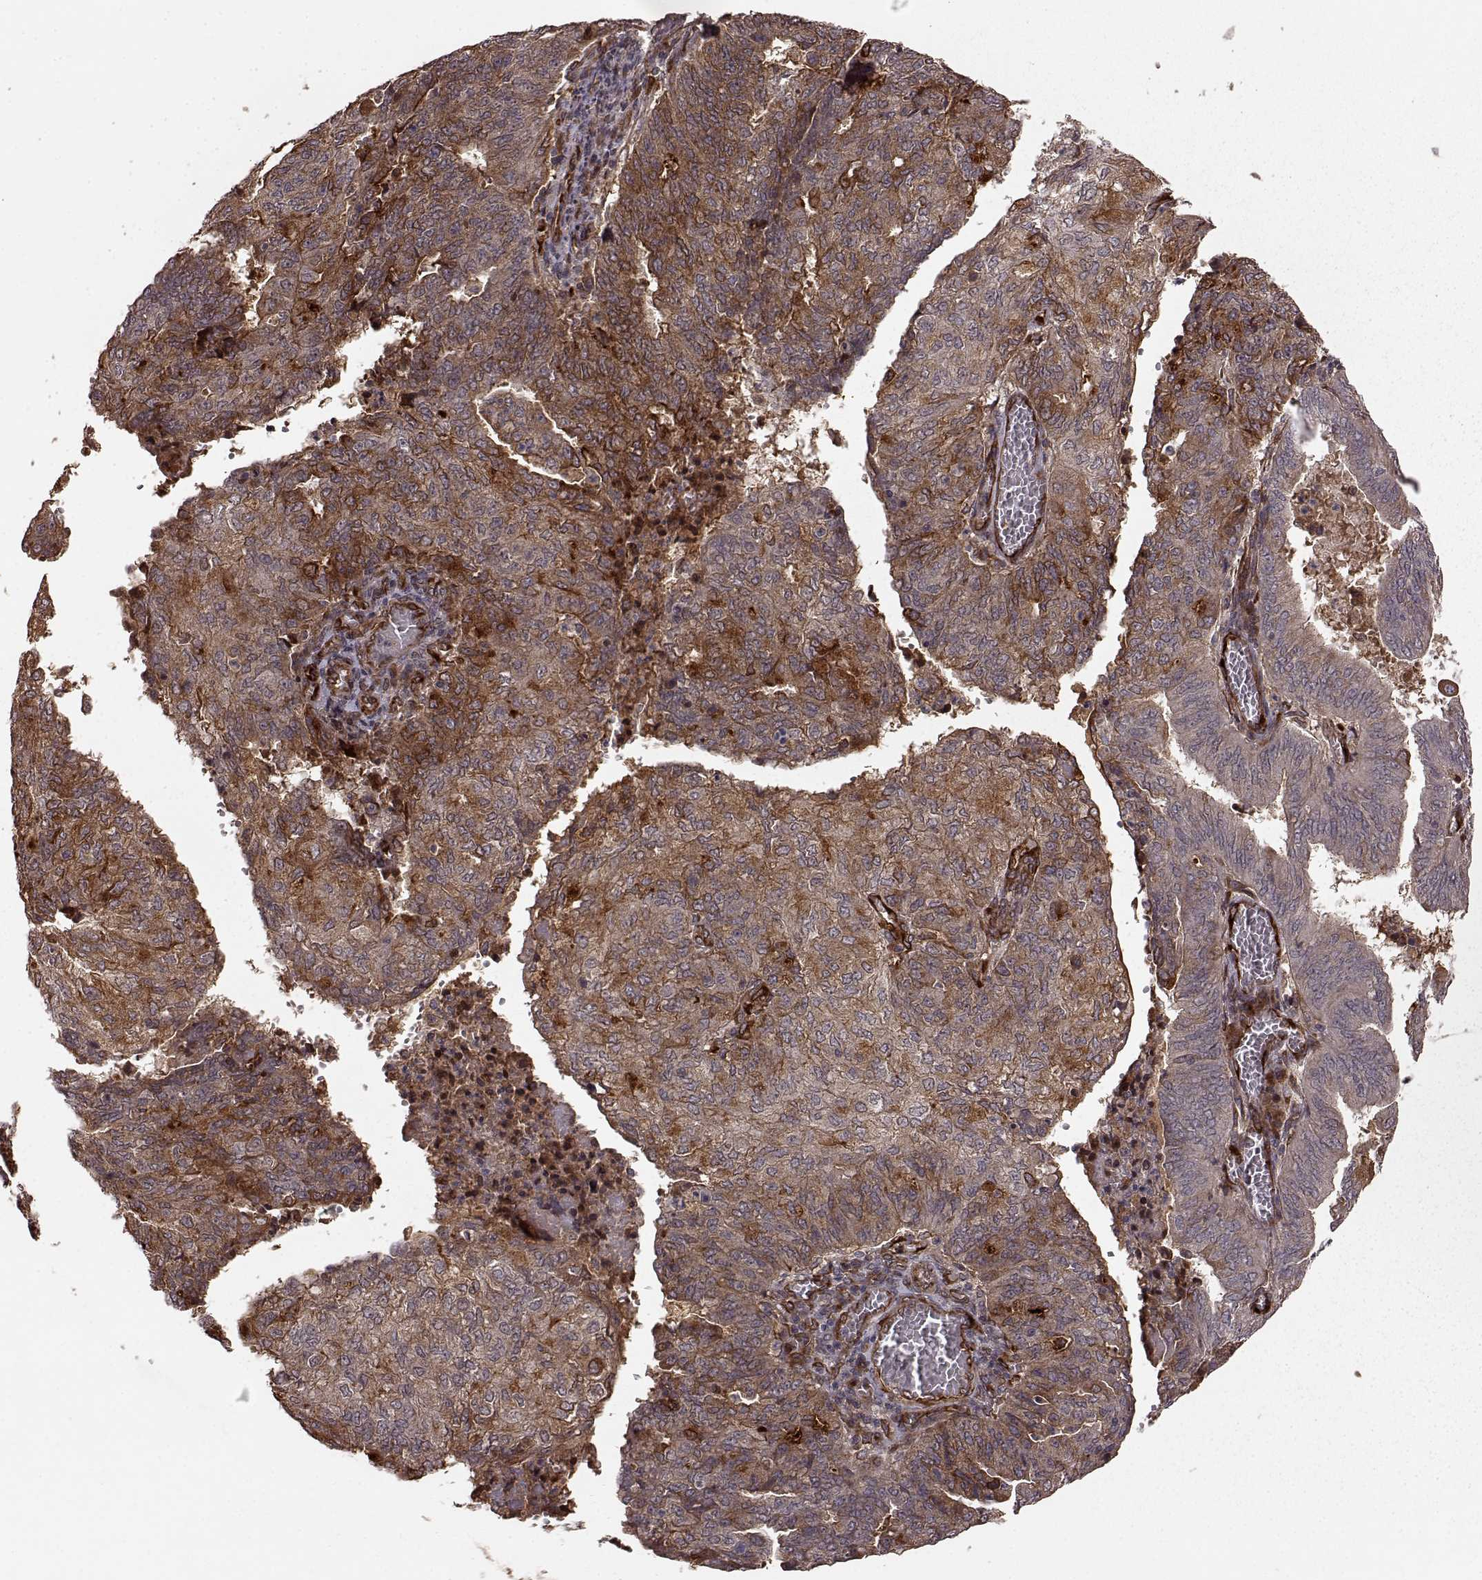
{"staining": {"intensity": "strong", "quantity": "<25%", "location": "cytoplasmic/membranous"}, "tissue": "endometrial cancer", "cell_type": "Tumor cells", "image_type": "cancer", "snomed": [{"axis": "morphology", "description": "Adenocarcinoma, NOS"}, {"axis": "topography", "description": "Endometrium"}], "caption": "An immunohistochemistry (IHC) micrograph of neoplastic tissue is shown. Protein staining in brown labels strong cytoplasmic/membranous positivity in endometrial cancer within tumor cells.", "gene": "FSTL1", "patient": {"sex": "female", "age": 82}}